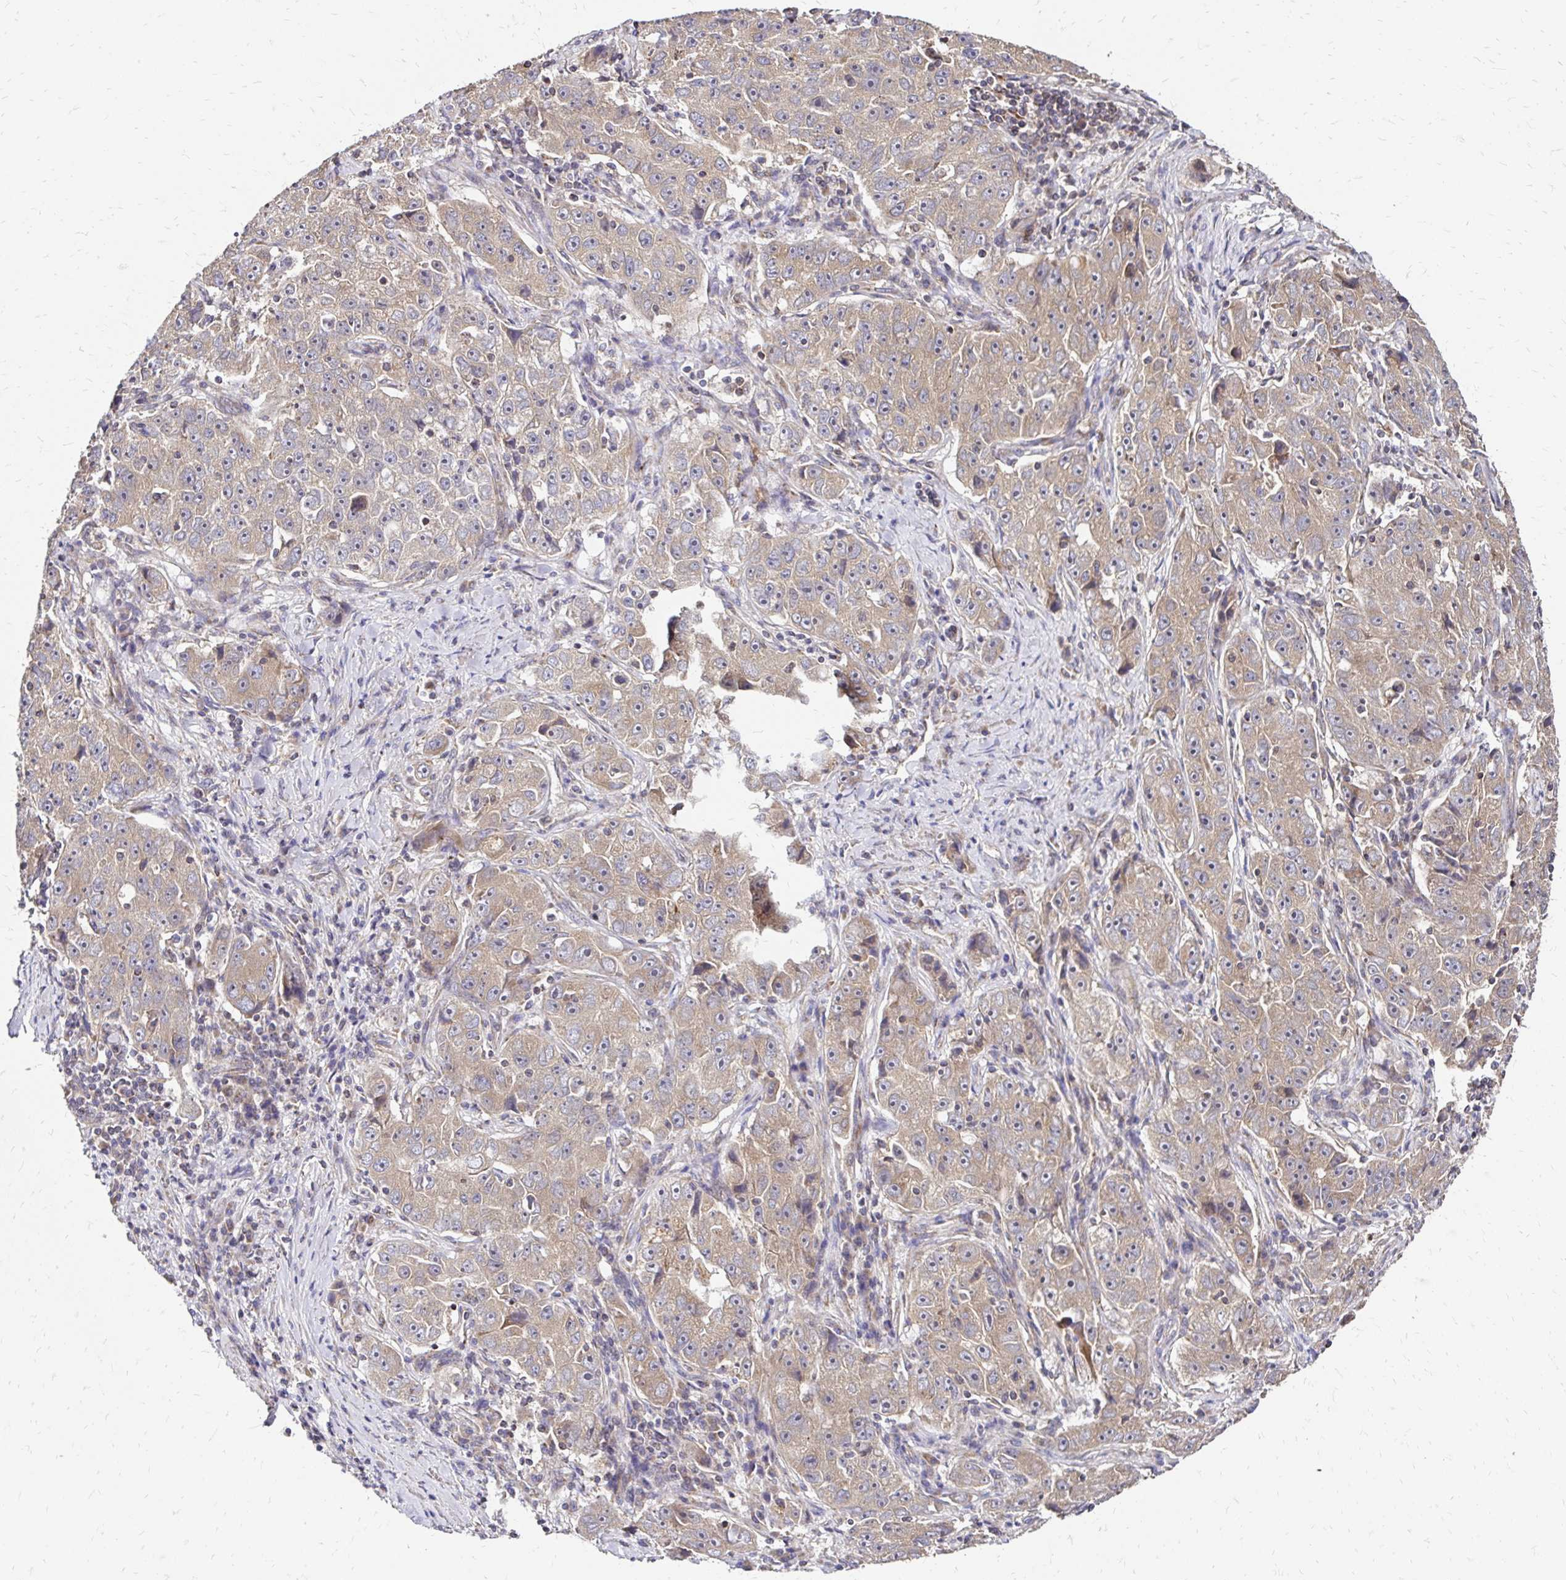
{"staining": {"intensity": "weak", "quantity": ">75%", "location": "cytoplasmic/membranous"}, "tissue": "lung cancer", "cell_type": "Tumor cells", "image_type": "cancer", "snomed": [{"axis": "morphology", "description": "Normal morphology"}, {"axis": "morphology", "description": "Adenocarcinoma, NOS"}, {"axis": "topography", "description": "Lymph node"}, {"axis": "topography", "description": "Lung"}], "caption": "Human lung cancer (adenocarcinoma) stained with a protein marker demonstrates weak staining in tumor cells.", "gene": "ZW10", "patient": {"sex": "female", "age": 57}}